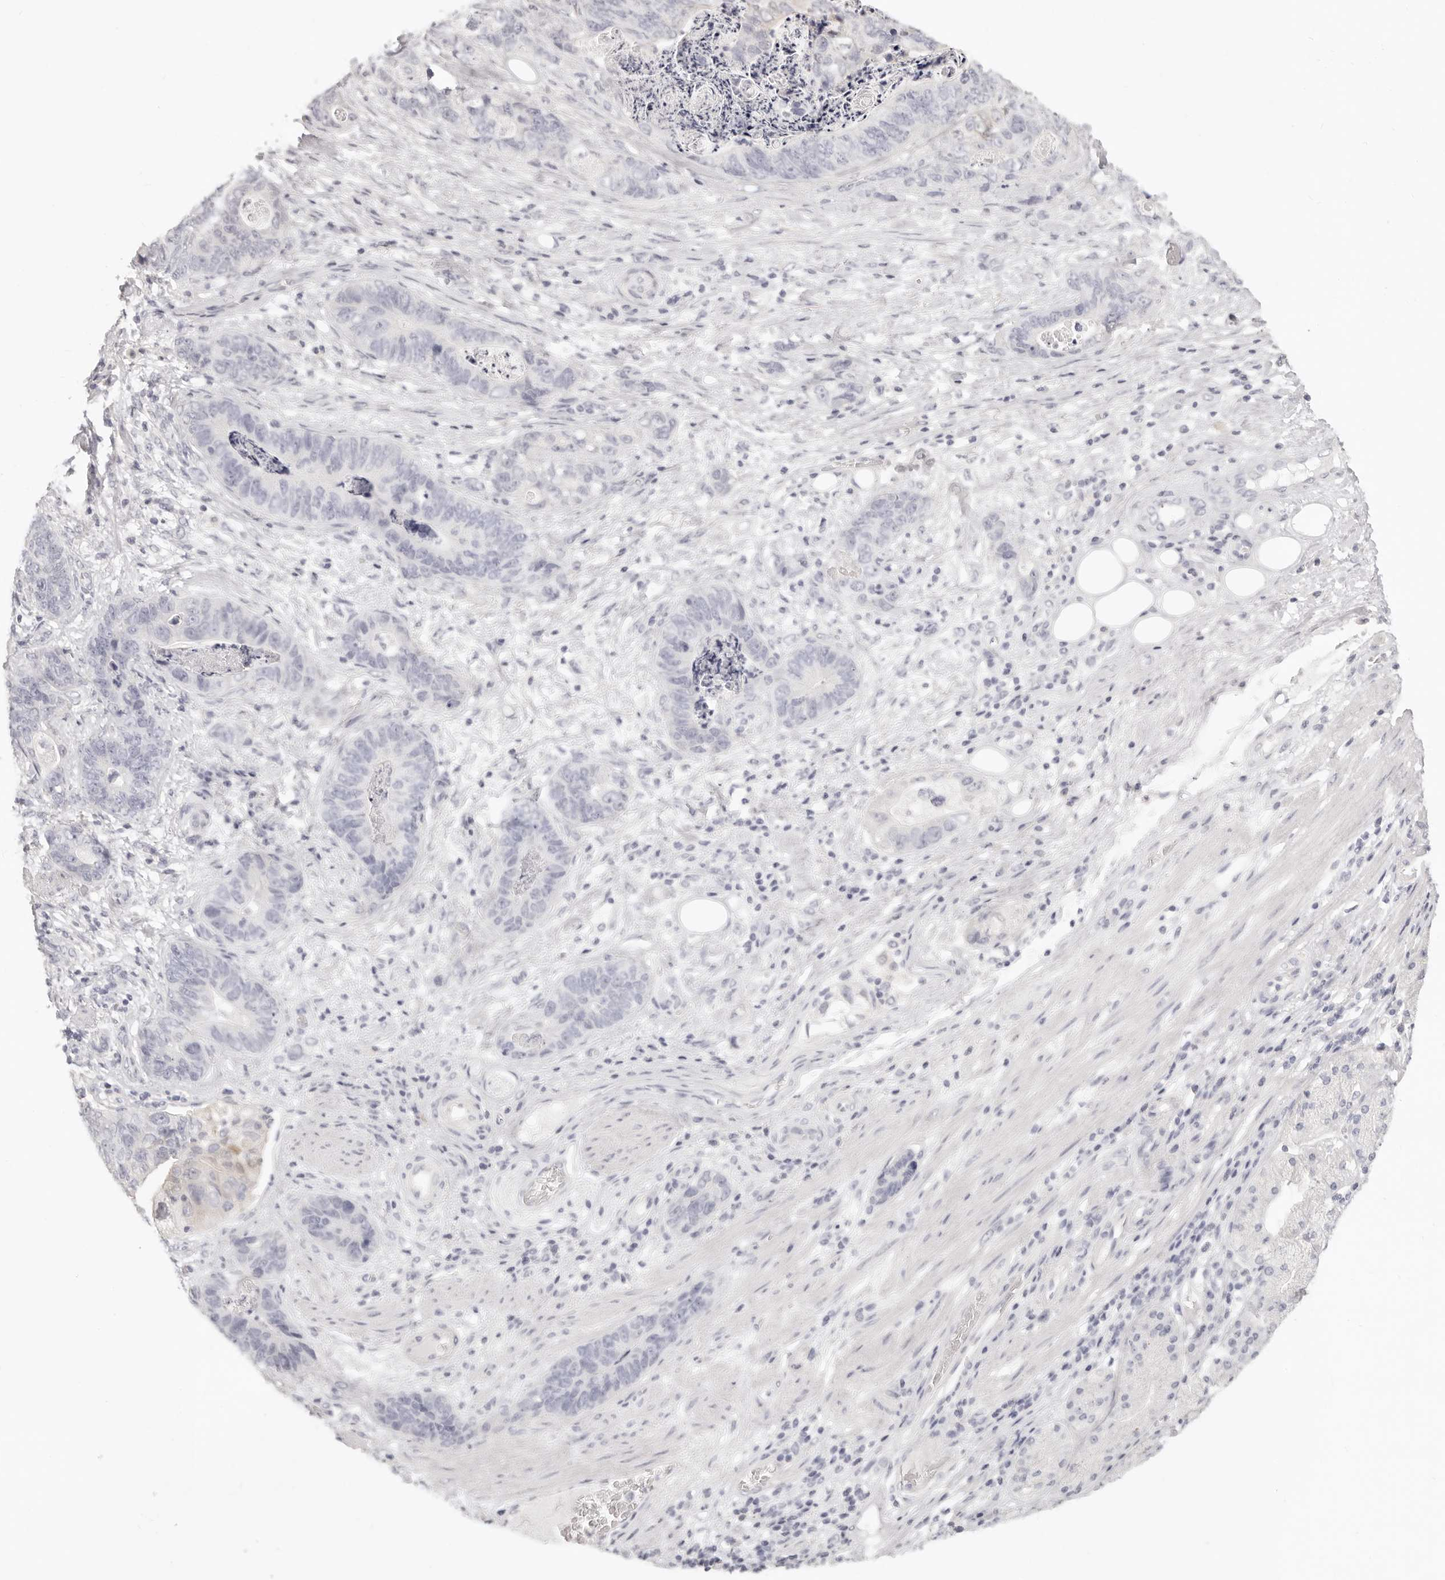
{"staining": {"intensity": "weak", "quantity": "<25%", "location": "cytoplasmic/membranous"}, "tissue": "stomach cancer", "cell_type": "Tumor cells", "image_type": "cancer", "snomed": [{"axis": "morphology", "description": "Normal tissue, NOS"}, {"axis": "morphology", "description": "Adenocarcinoma, NOS"}, {"axis": "topography", "description": "Stomach"}], "caption": "Immunohistochemical staining of human adenocarcinoma (stomach) exhibits no significant positivity in tumor cells. Brightfield microscopy of immunohistochemistry stained with DAB (3,3'-diaminobenzidine) (brown) and hematoxylin (blue), captured at high magnification.", "gene": "FABP1", "patient": {"sex": "female", "age": 89}}